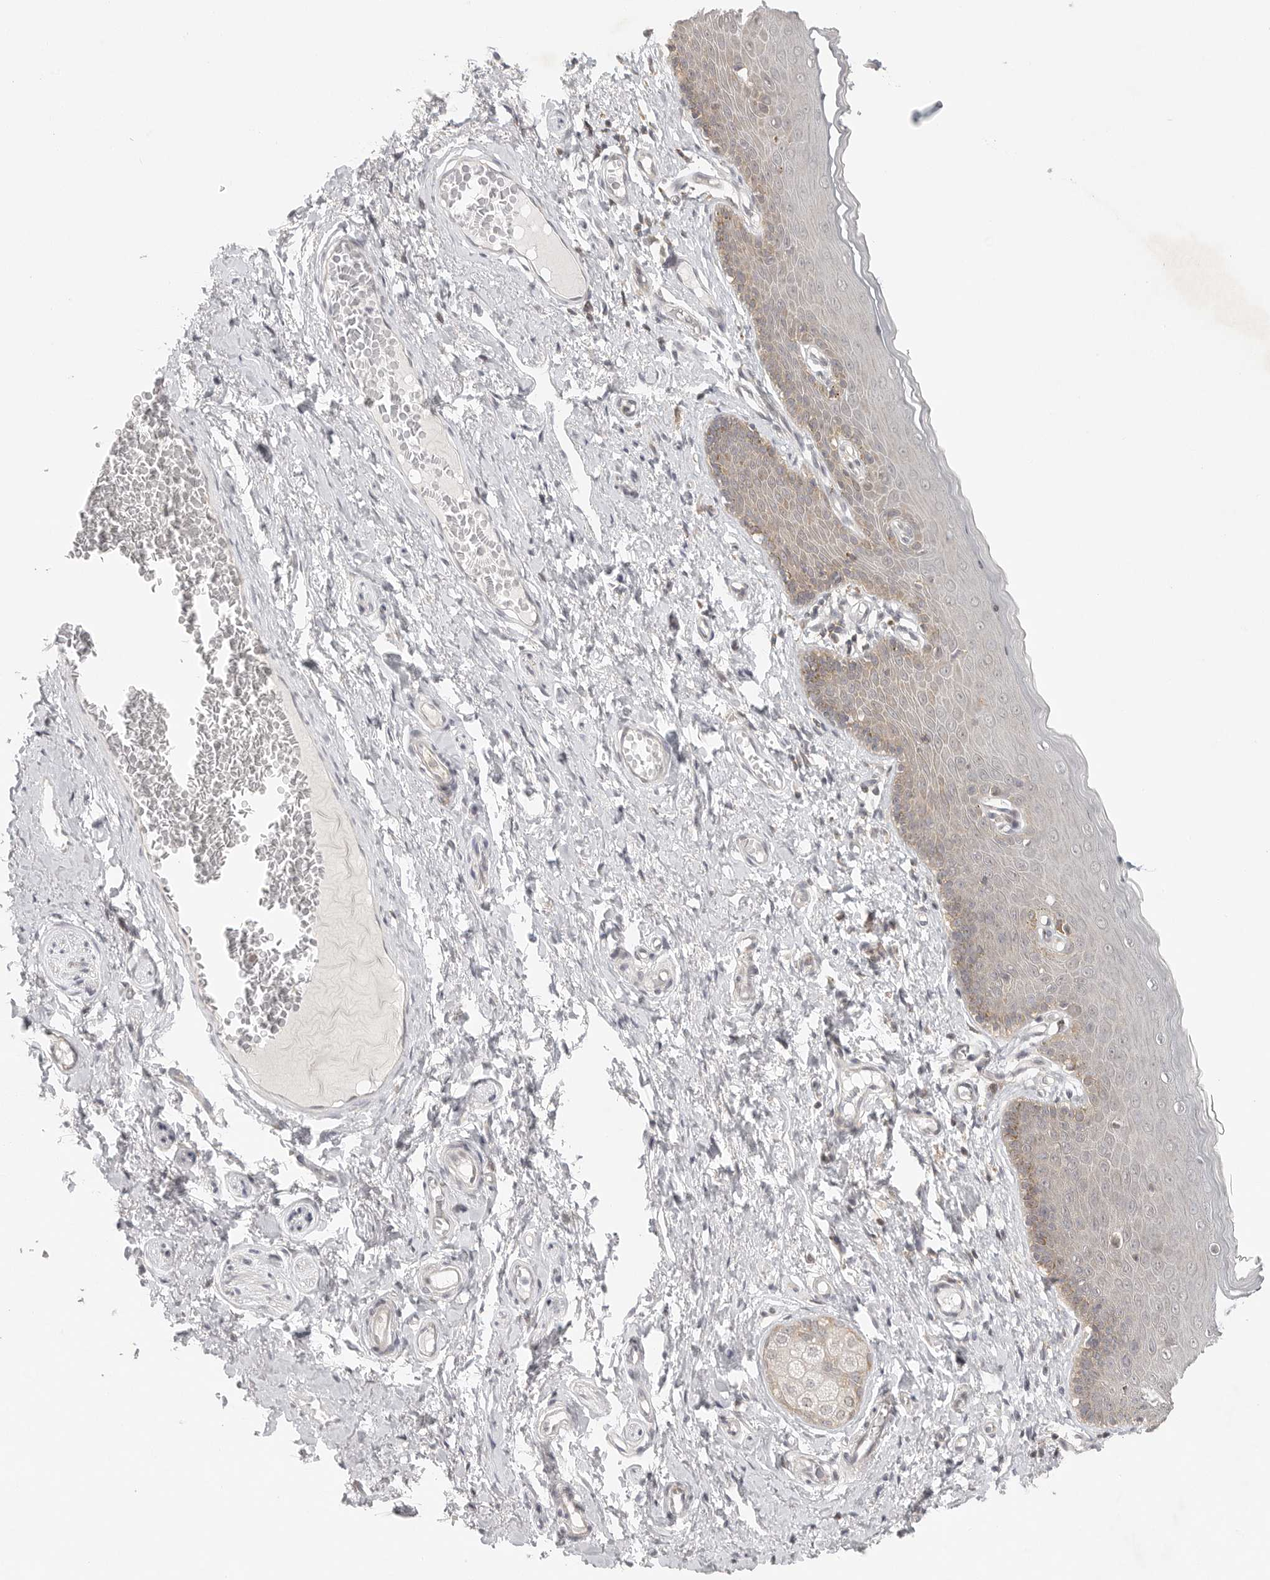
{"staining": {"intensity": "moderate", "quantity": "<25%", "location": "cytoplasmic/membranous"}, "tissue": "skin", "cell_type": "Epidermal cells", "image_type": "normal", "snomed": [{"axis": "morphology", "description": "Normal tissue, NOS"}, {"axis": "topography", "description": "Vulva"}], "caption": "Skin stained for a protein (brown) displays moderate cytoplasmic/membranous positive expression in approximately <25% of epidermal cells.", "gene": "HDAC6", "patient": {"sex": "female", "age": 66}}